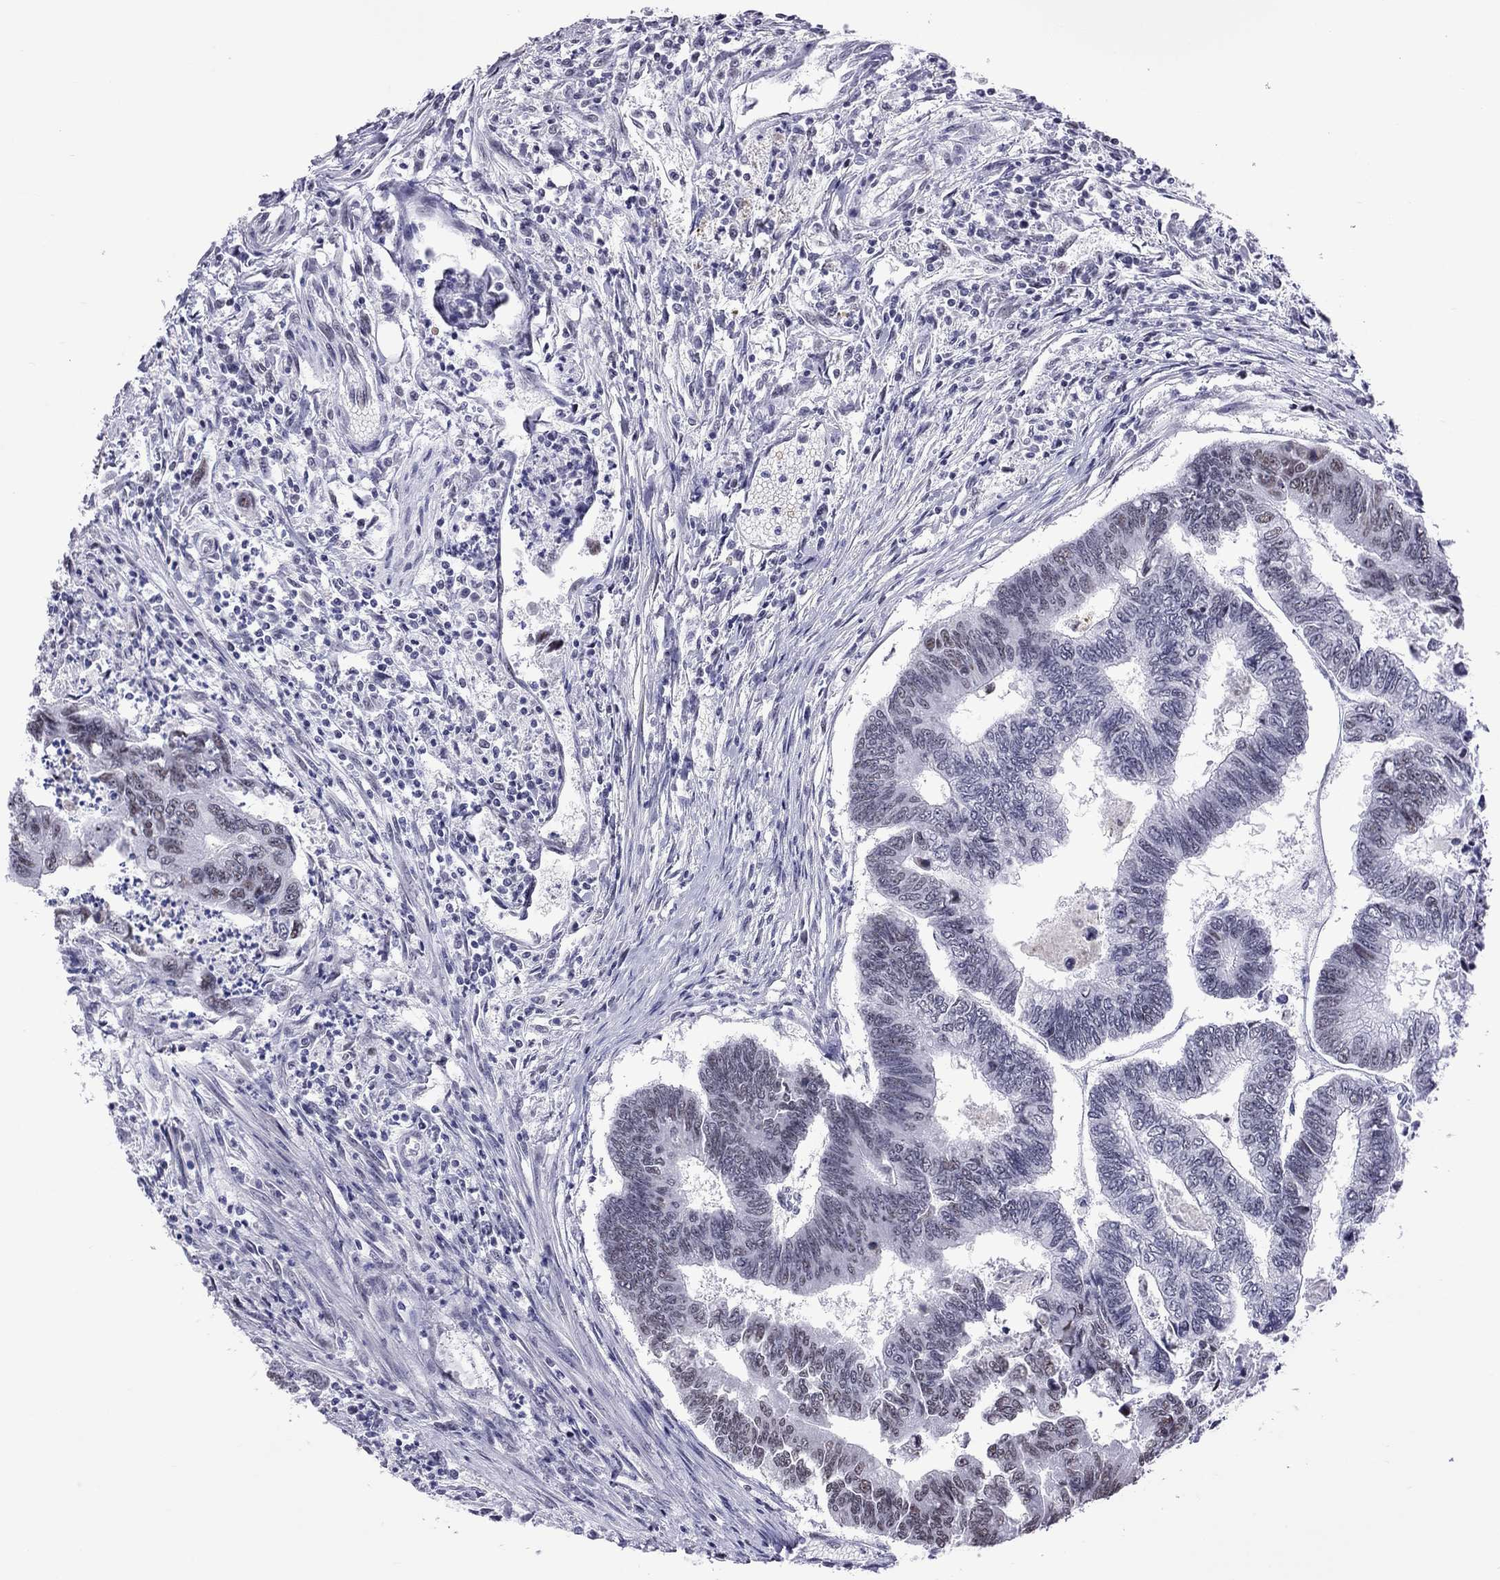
{"staining": {"intensity": "negative", "quantity": "none", "location": "none"}, "tissue": "colorectal cancer", "cell_type": "Tumor cells", "image_type": "cancer", "snomed": [{"axis": "morphology", "description": "Adenocarcinoma, NOS"}, {"axis": "topography", "description": "Colon"}], "caption": "Tumor cells are negative for brown protein staining in adenocarcinoma (colorectal).", "gene": "PPP1R3A", "patient": {"sex": "female", "age": 65}}